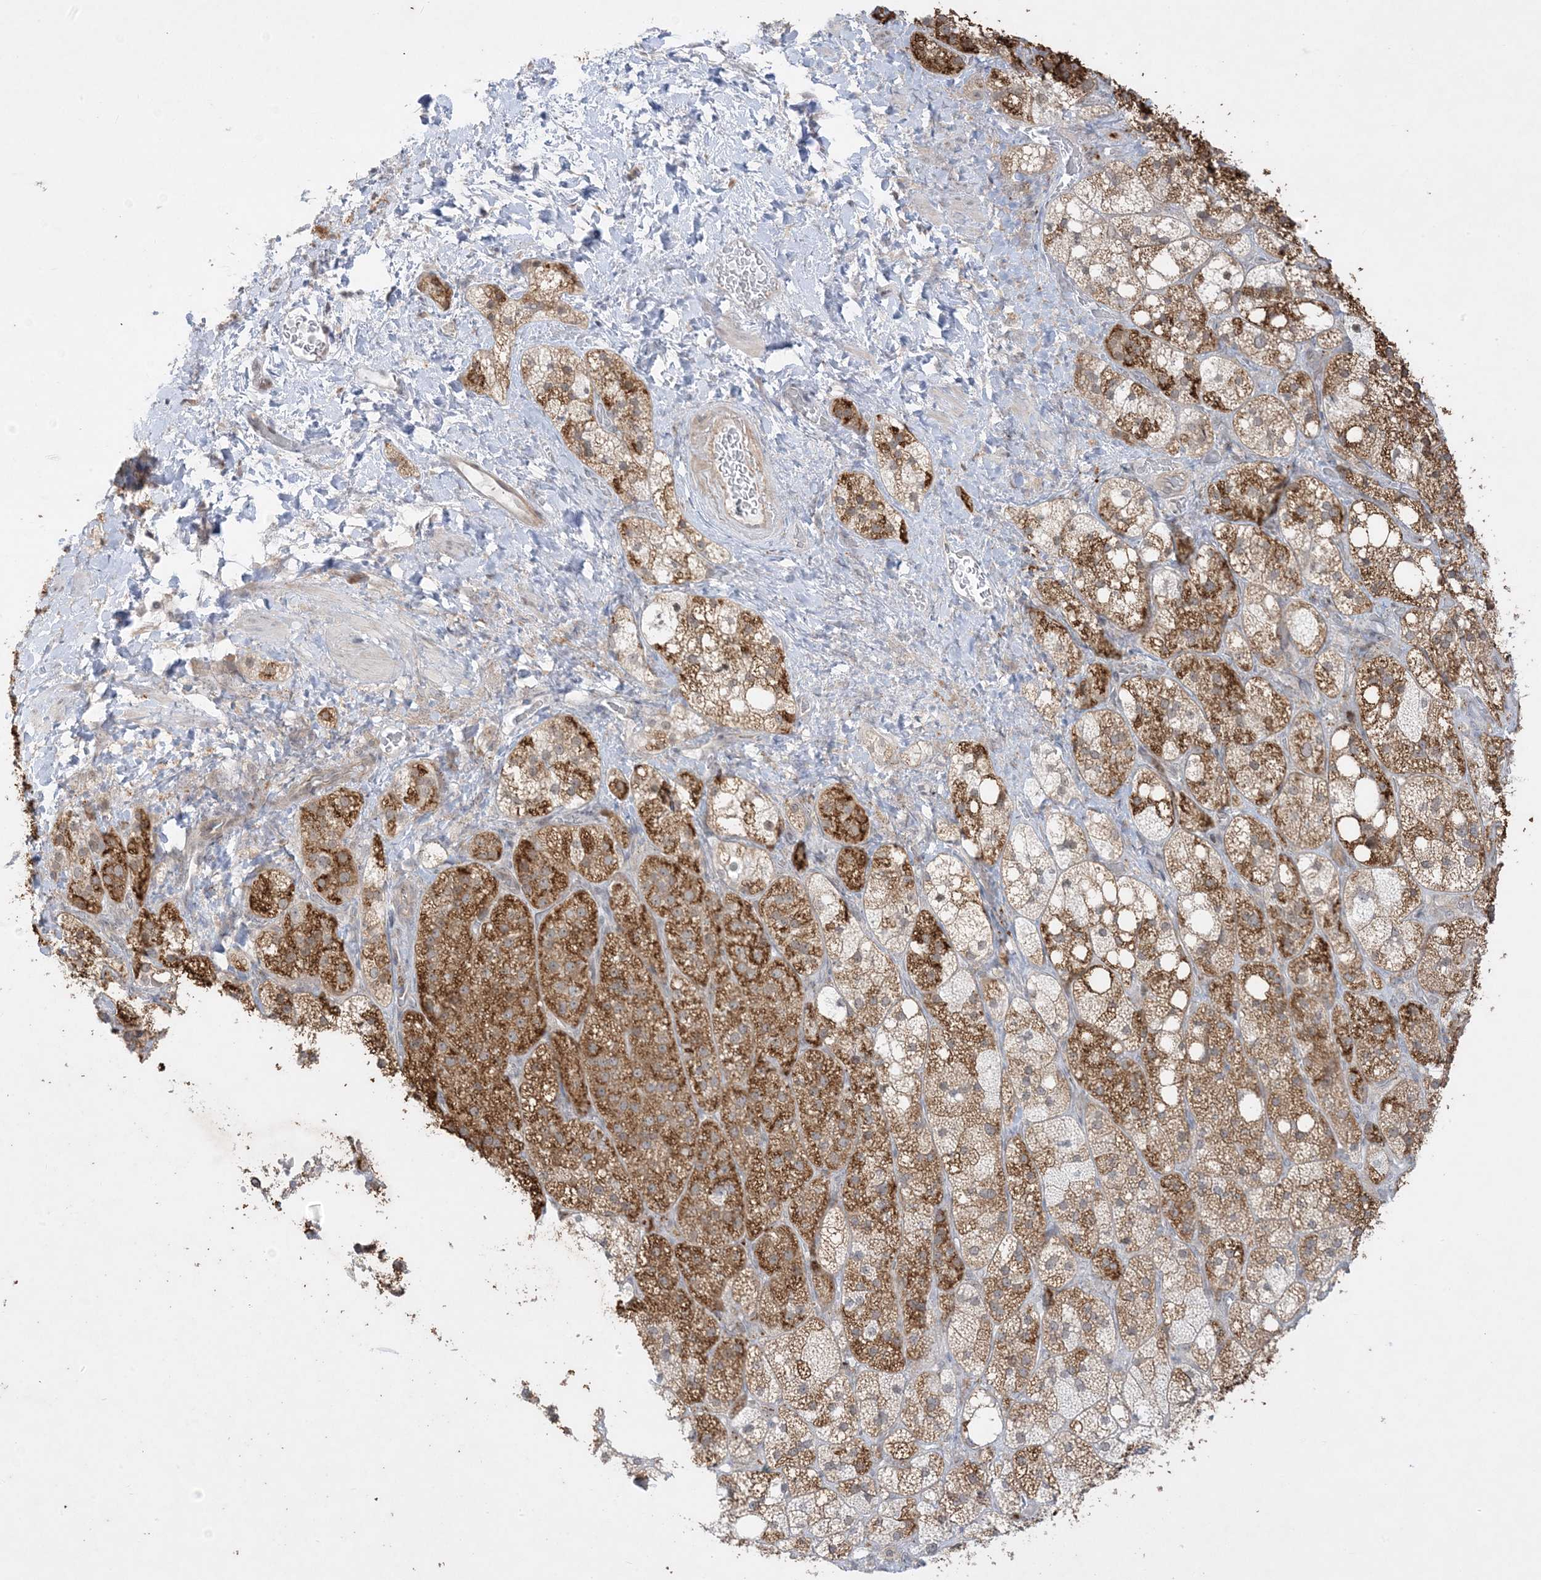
{"staining": {"intensity": "strong", "quantity": "25%-75%", "location": "cytoplasmic/membranous"}, "tissue": "adrenal gland", "cell_type": "Glandular cells", "image_type": "normal", "snomed": [{"axis": "morphology", "description": "Normal tissue, NOS"}, {"axis": "topography", "description": "Adrenal gland"}], "caption": "Protein staining reveals strong cytoplasmic/membranous positivity in about 25%-75% of glandular cells in unremarkable adrenal gland.", "gene": "PTK6", "patient": {"sex": "male", "age": 61}}